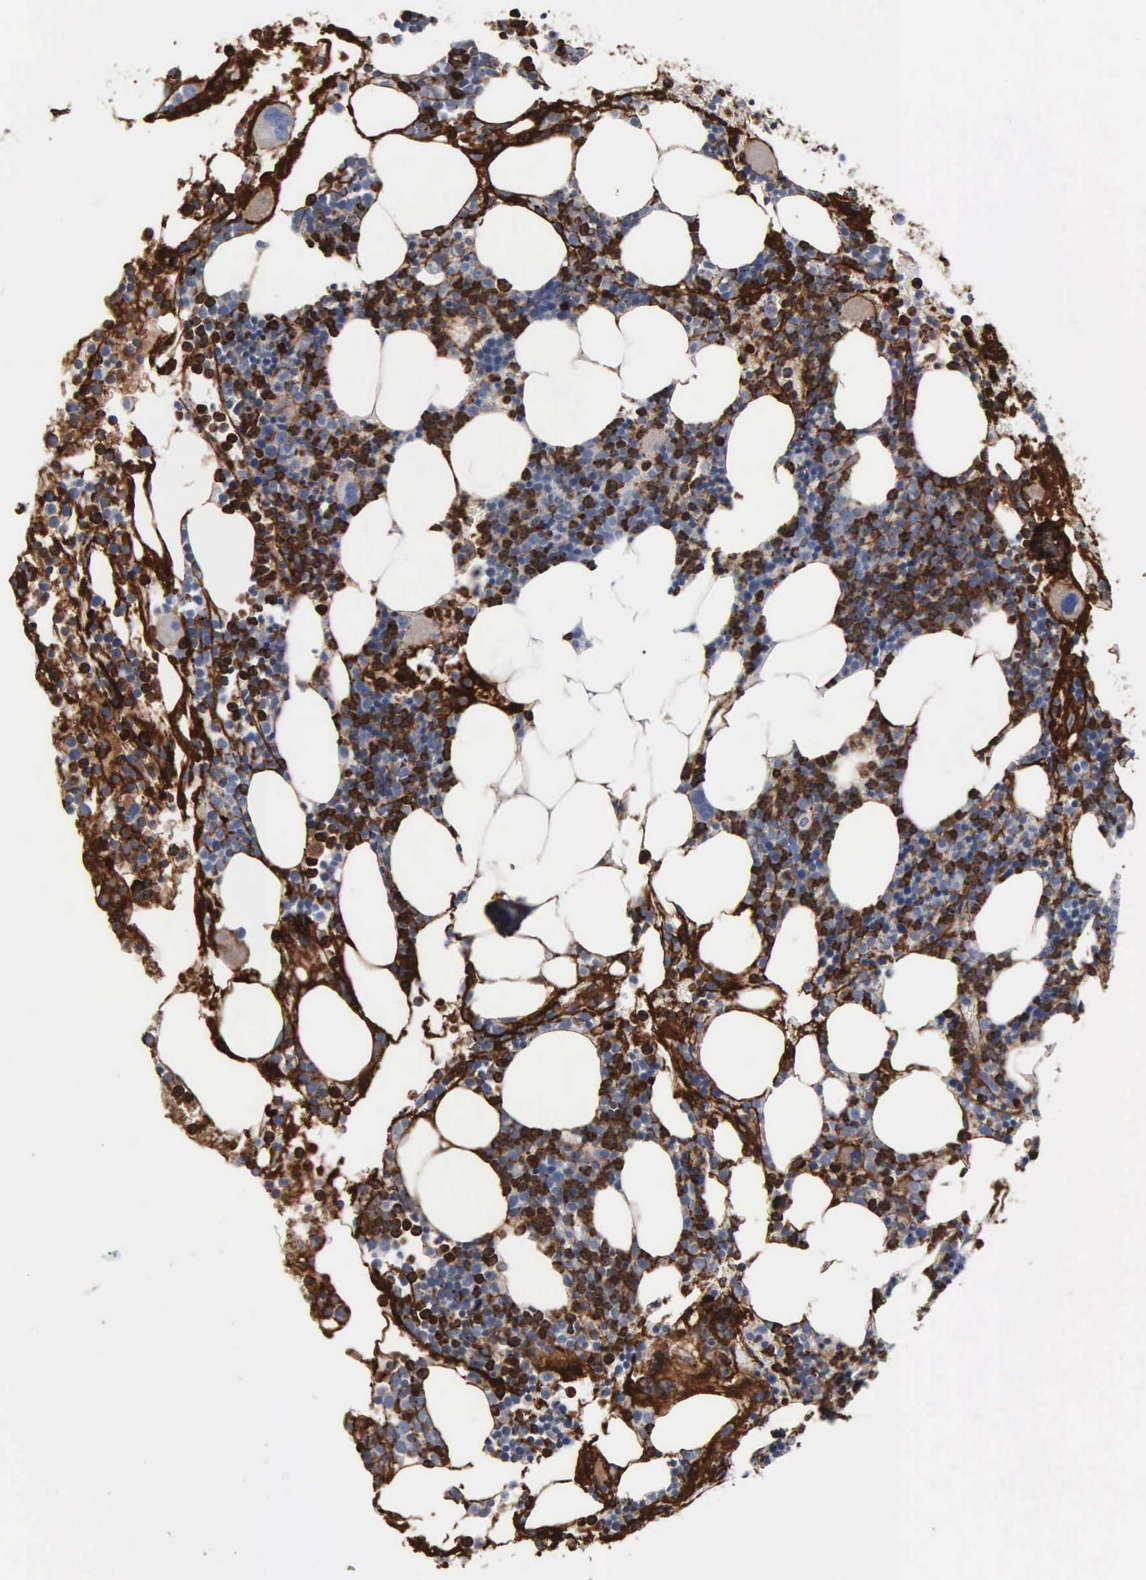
{"staining": {"intensity": "strong", "quantity": "25%-75%", "location": "cytoplasmic/membranous"}, "tissue": "bone marrow", "cell_type": "Hematopoietic cells", "image_type": "normal", "snomed": [{"axis": "morphology", "description": "Normal tissue, NOS"}, {"axis": "topography", "description": "Bone marrow"}], "caption": "Bone marrow stained for a protein reveals strong cytoplasmic/membranous positivity in hematopoietic cells. (IHC, brightfield microscopy, high magnification).", "gene": "FN1", "patient": {"sex": "male", "age": 75}}